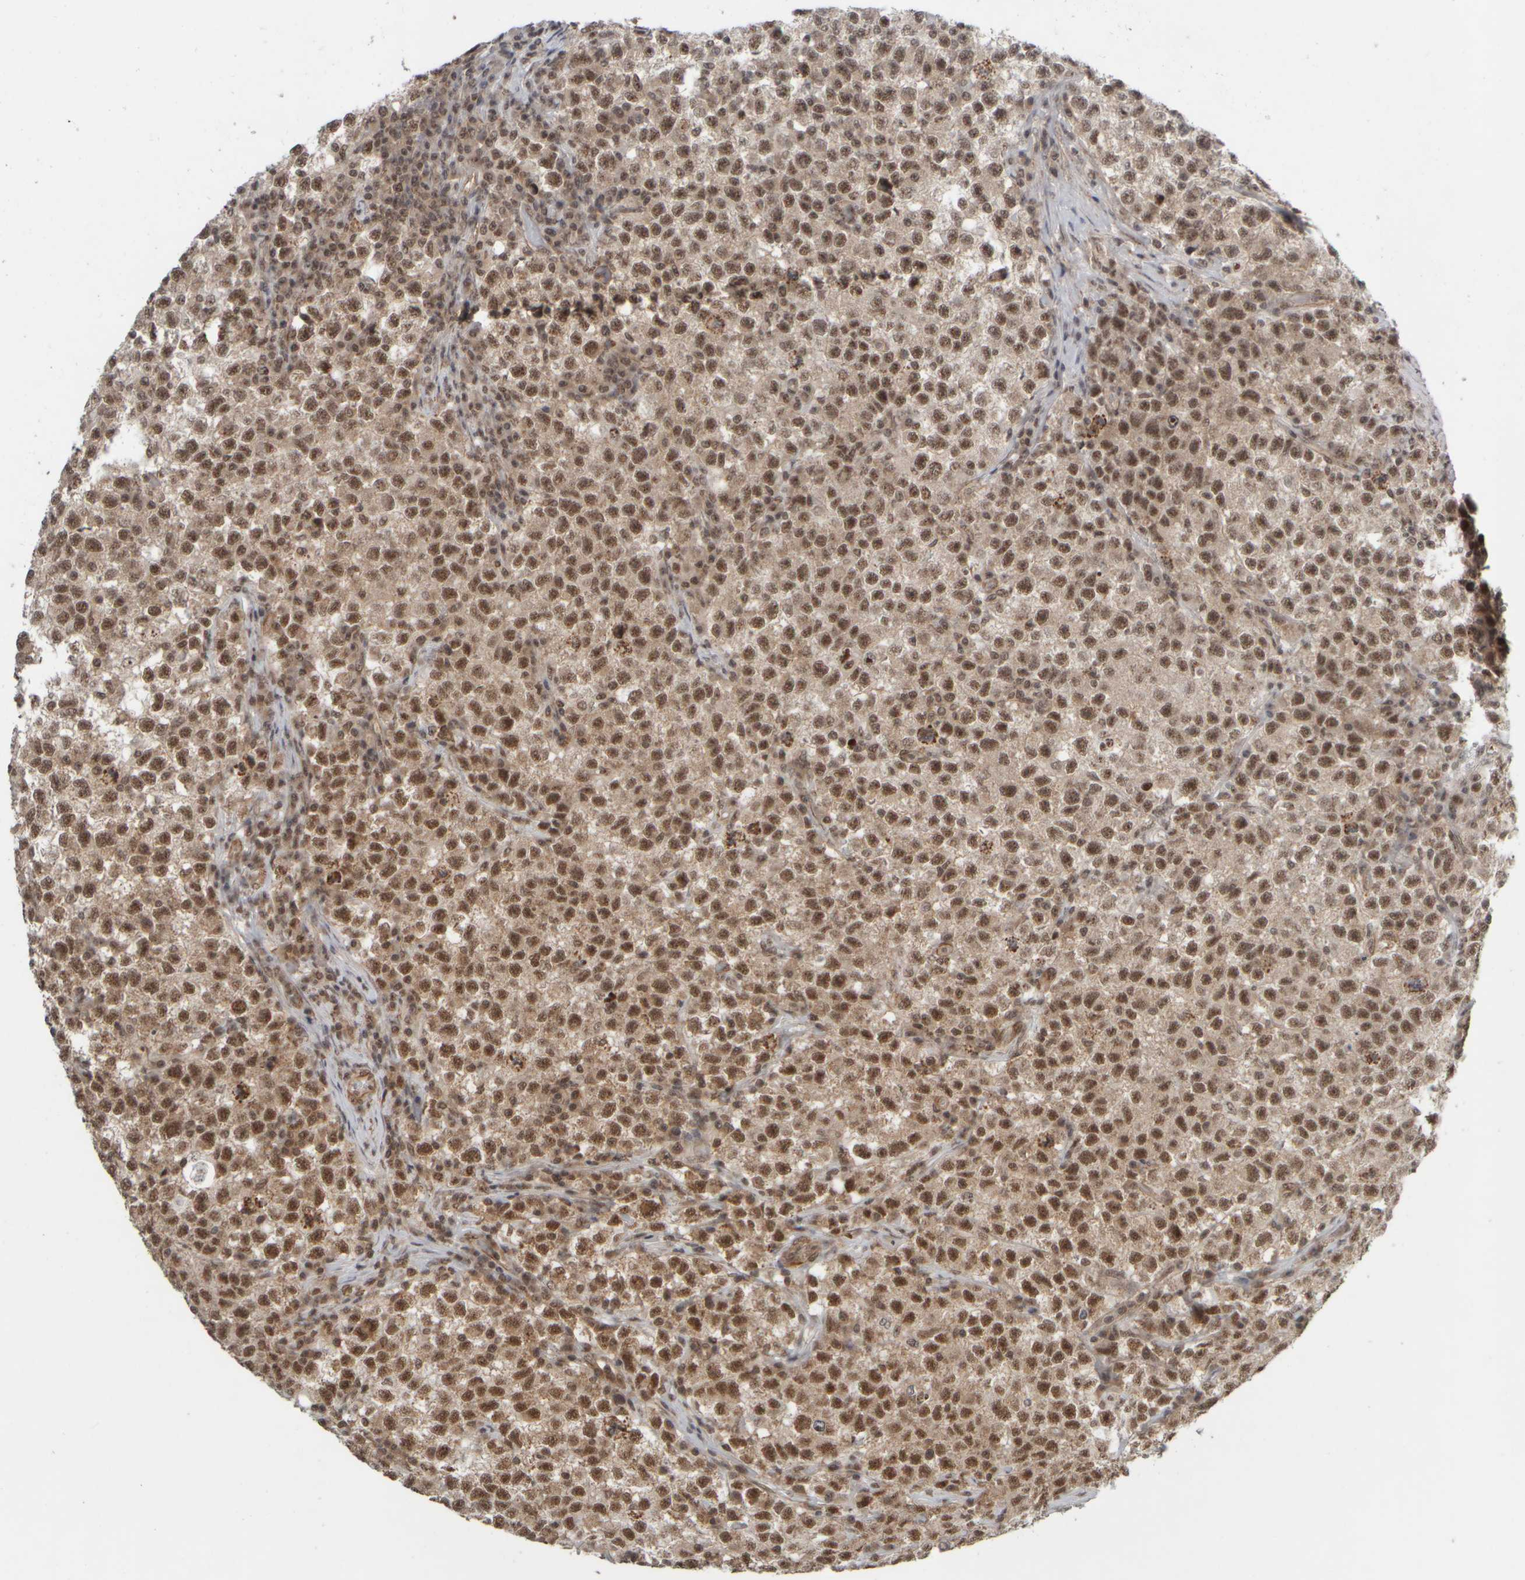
{"staining": {"intensity": "moderate", "quantity": ">75%", "location": "nuclear"}, "tissue": "testis cancer", "cell_type": "Tumor cells", "image_type": "cancer", "snomed": [{"axis": "morphology", "description": "Seminoma, NOS"}, {"axis": "topography", "description": "Testis"}], "caption": "Testis cancer stained for a protein exhibits moderate nuclear positivity in tumor cells.", "gene": "SYNRG", "patient": {"sex": "male", "age": 22}}